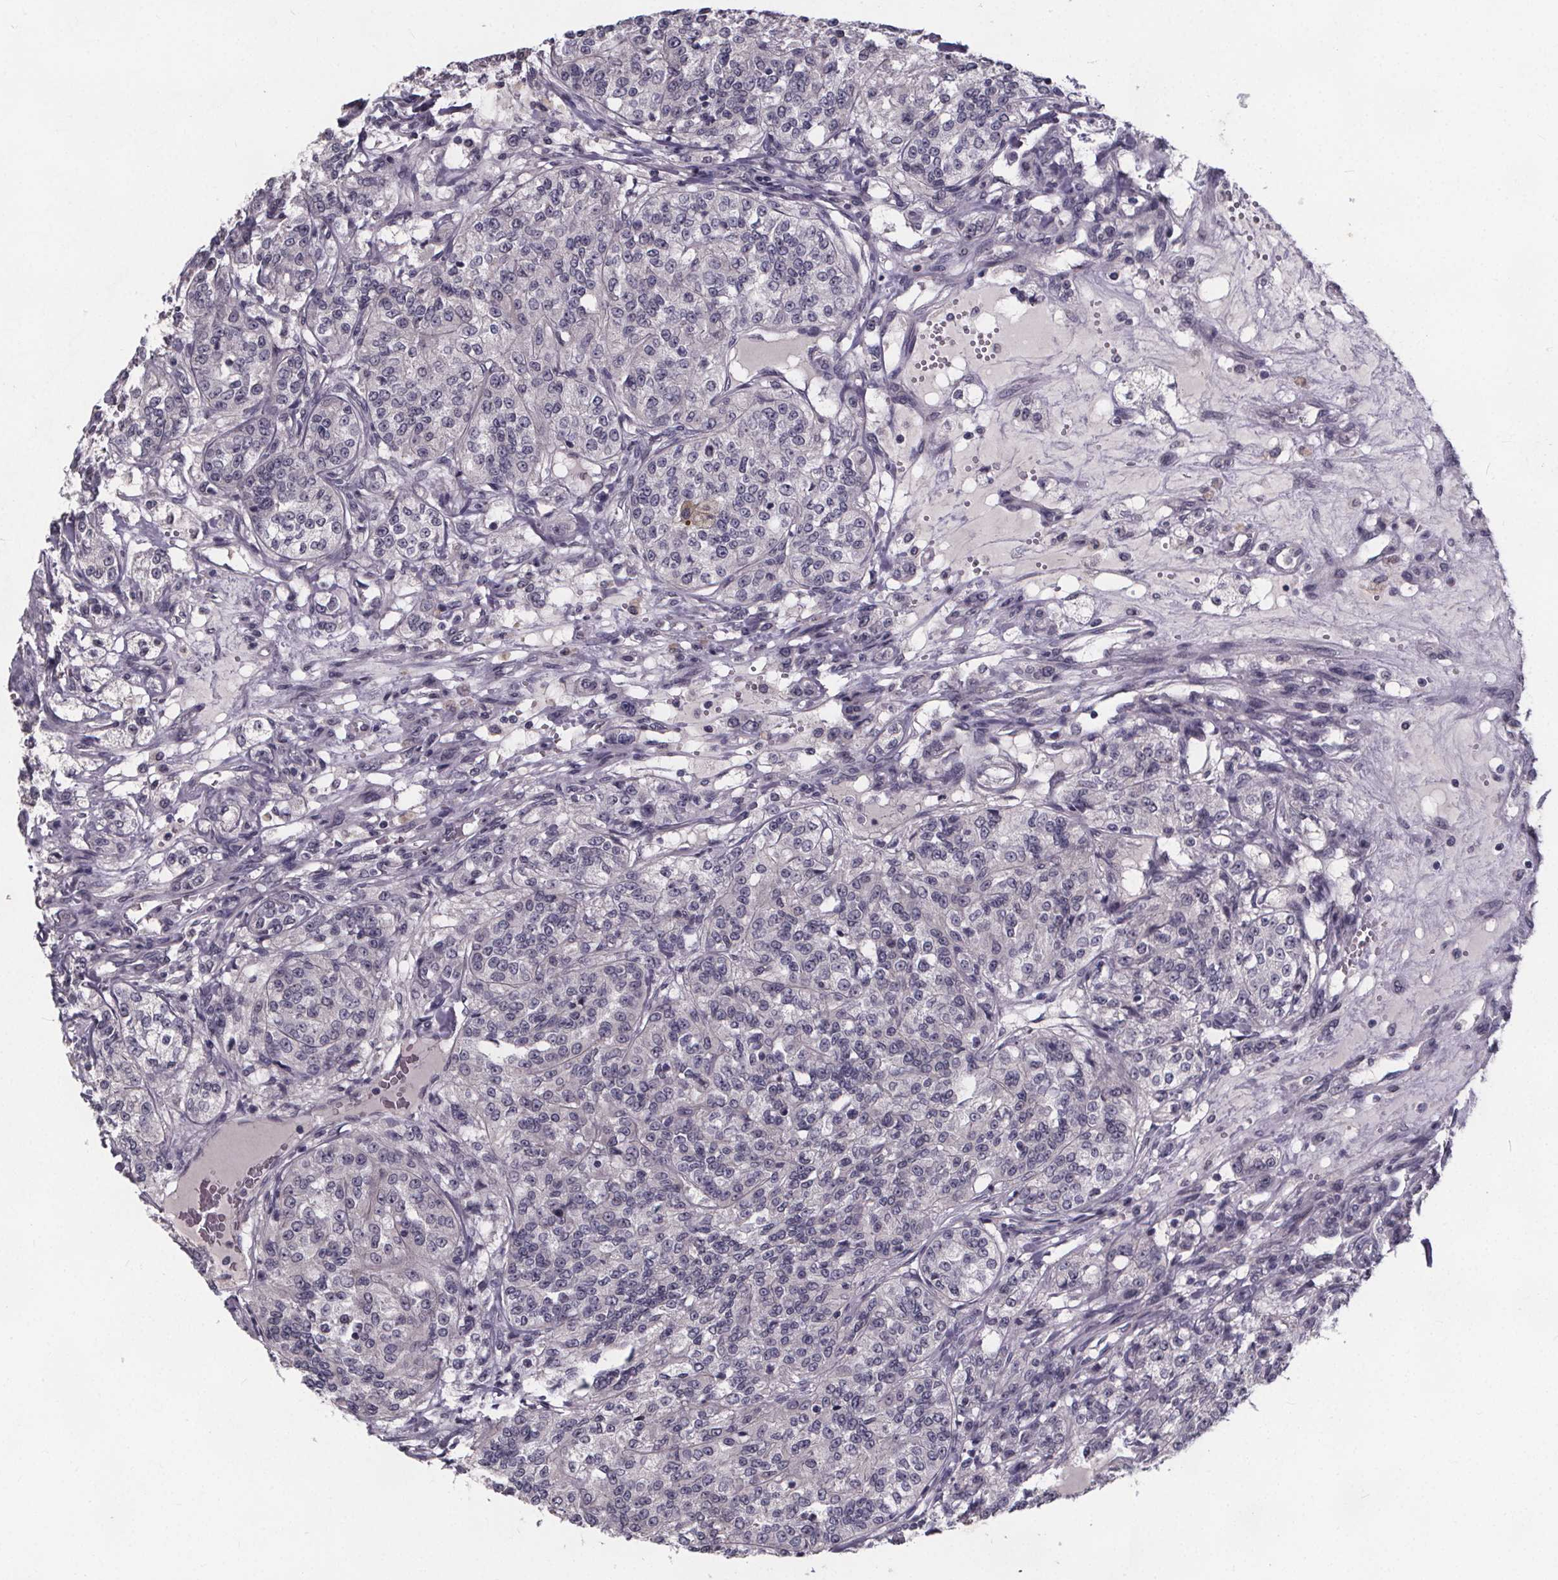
{"staining": {"intensity": "negative", "quantity": "none", "location": "none"}, "tissue": "renal cancer", "cell_type": "Tumor cells", "image_type": "cancer", "snomed": [{"axis": "morphology", "description": "Adenocarcinoma, NOS"}, {"axis": "topography", "description": "Kidney"}], "caption": "Immunohistochemical staining of human renal cancer (adenocarcinoma) shows no significant staining in tumor cells.", "gene": "FAM181B", "patient": {"sex": "female", "age": 63}}